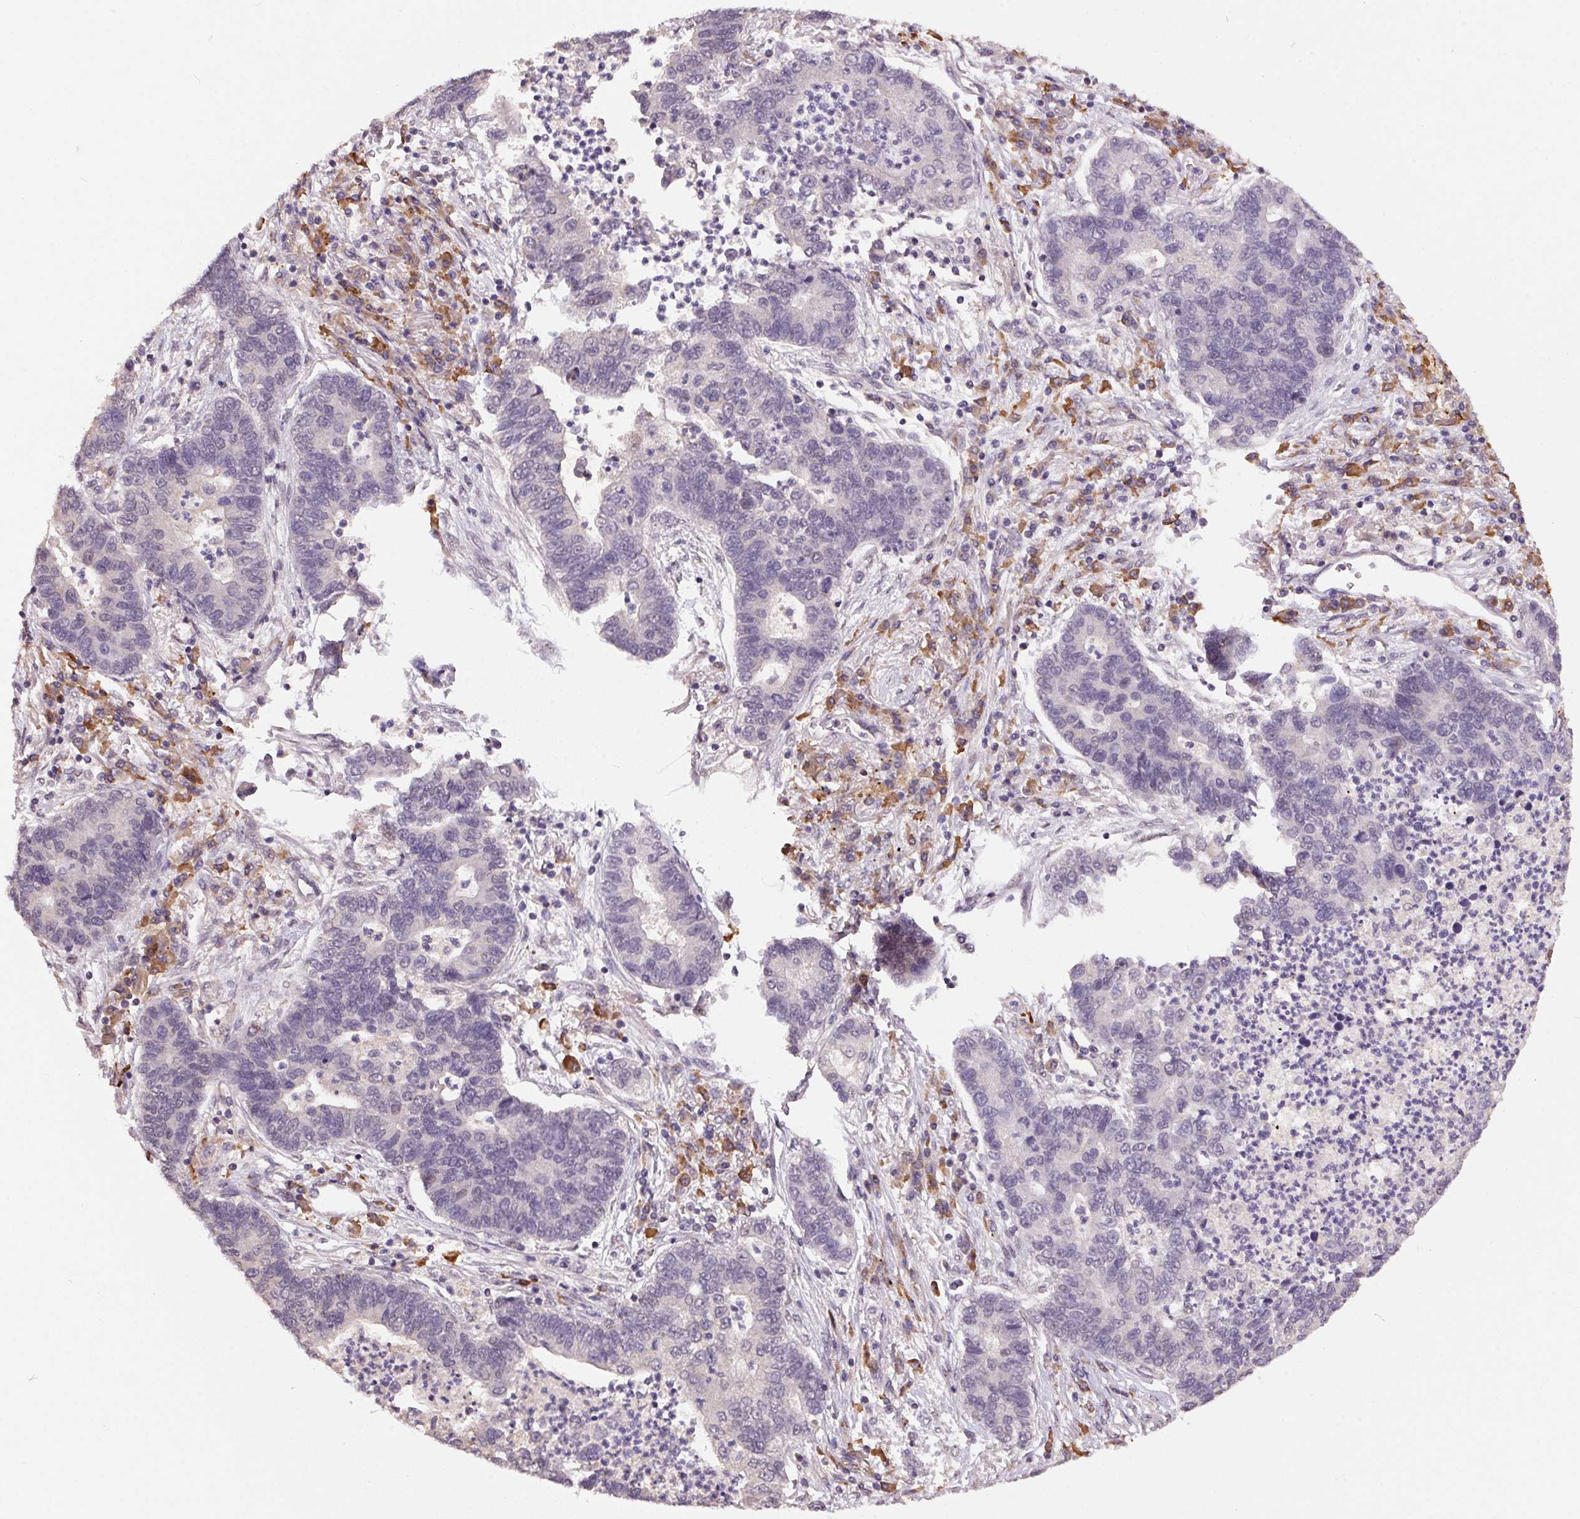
{"staining": {"intensity": "negative", "quantity": "none", "location": "none"}, "tissue": "lung cancer", "cell_type": "Tumor cells", "image_type": "cancer", "snomed": [{"axis": "morphology", "description": "Adenocarcinoma, NOS"}, {"axis": "topography", "description": "Lung"}], "caption": "Immunohistochemistry (IHC) micrograph of human lung cancer stained for a protein (brown), which exhibits no expression in tumor cells. The staining was performed using DAB (3,3'-diaminobenzidine) to visualize the protein expression in brown, while the nuclei were stained in blue with hematoxylin (Magnification: 20x).", "gene": "ZBTB4", "patient": {"sex": "female", "age": 57}}